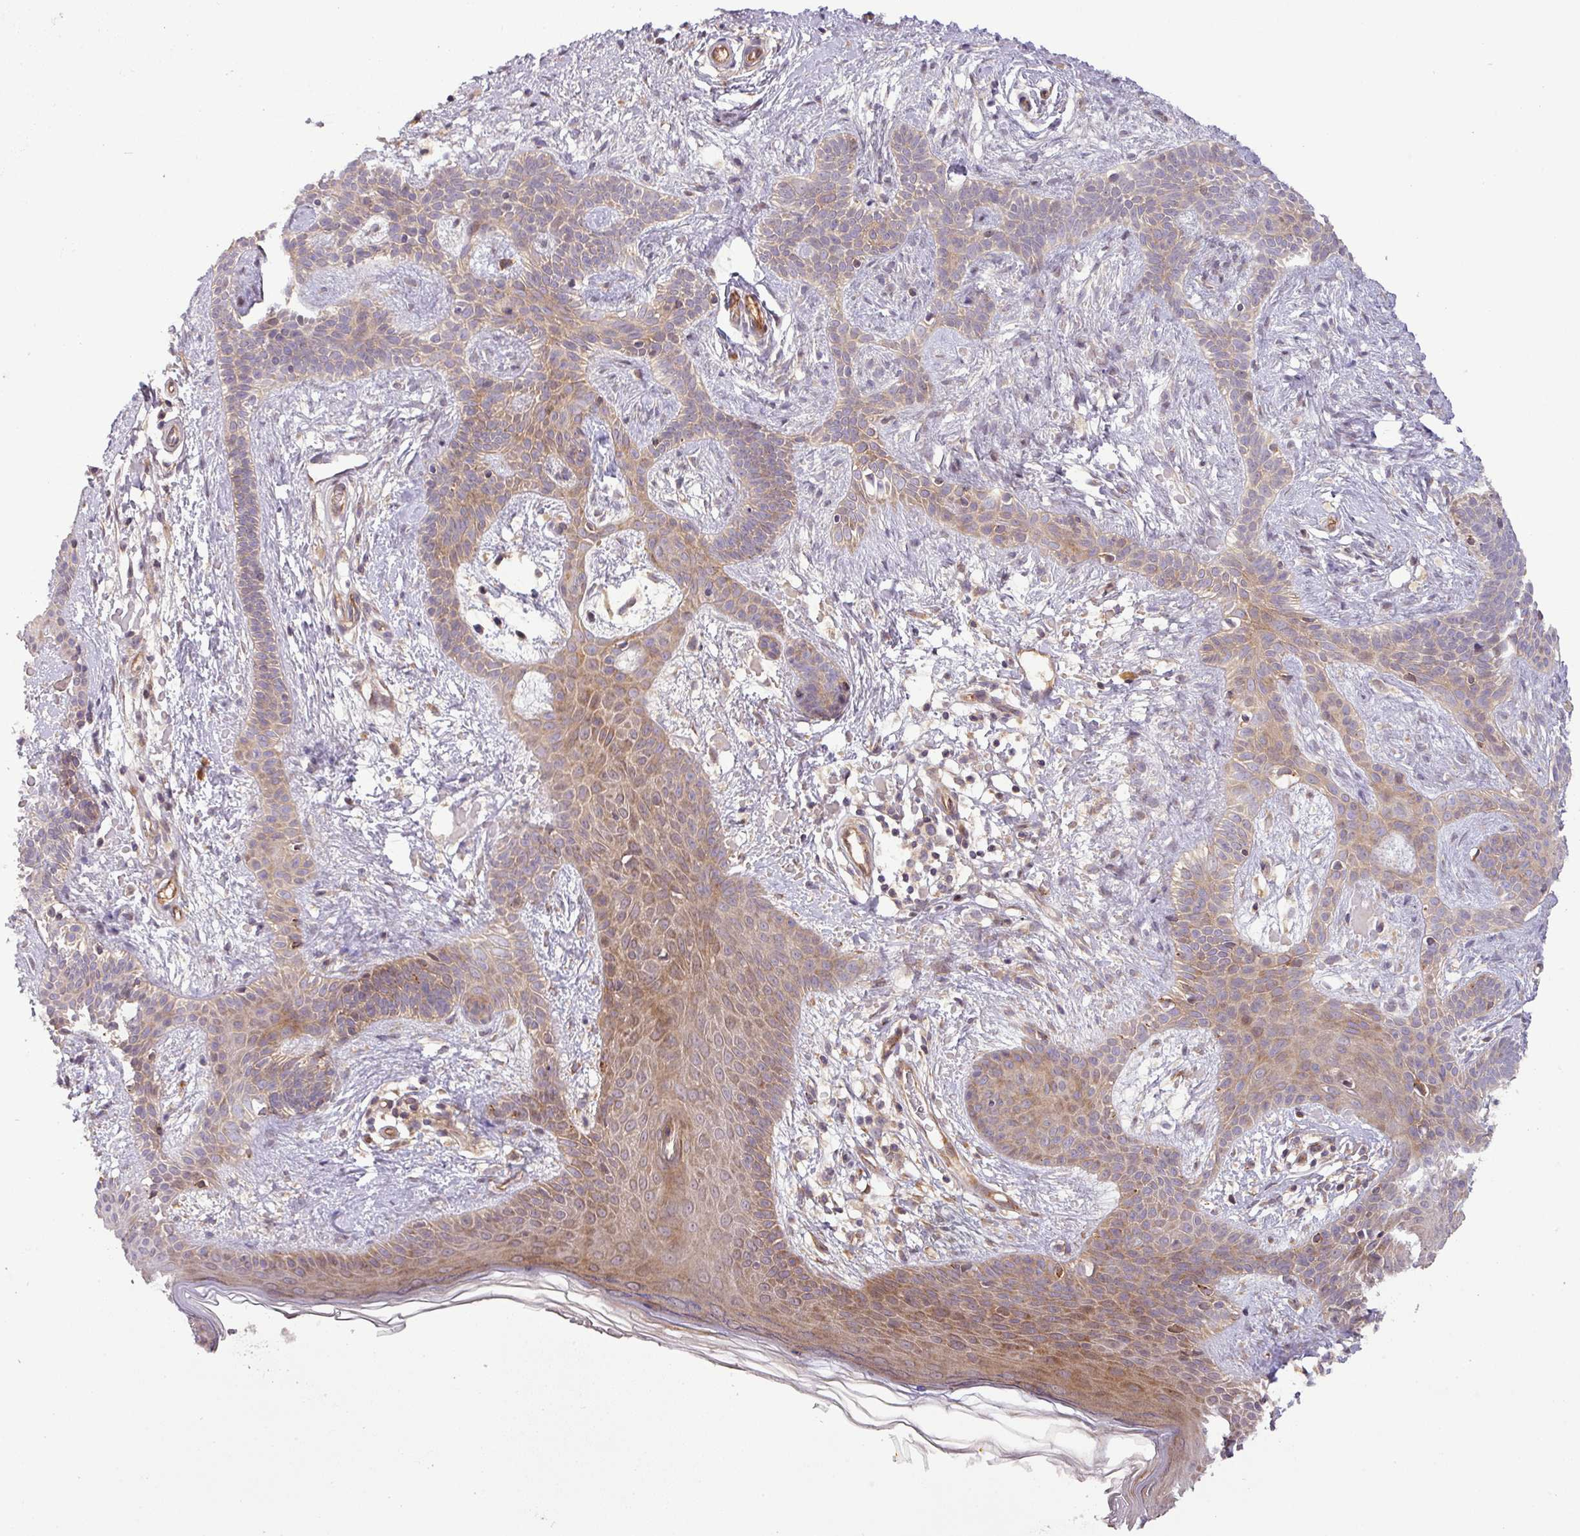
{"staining": {"intensity": "moderate", "quantity": "25%-75%", "location": "cytoplasmic/membranous"}, "tissue": "skin cancer", "cell_type": "Tumor cells", "image_type": "cancer", "snomed": [{"axis": "morphology", "description": "Basal cell carcinoma"}, {"axis": "topography", "description": "Skin"}], "caption": "Brown immunohistochemical staining in skin cancer demonstrates moderate cytoplasmic/membranous positivity in about 25%-75% of tumor cells.", "gene": "ART1", "patient": {"sex": "male", "age": 78}}